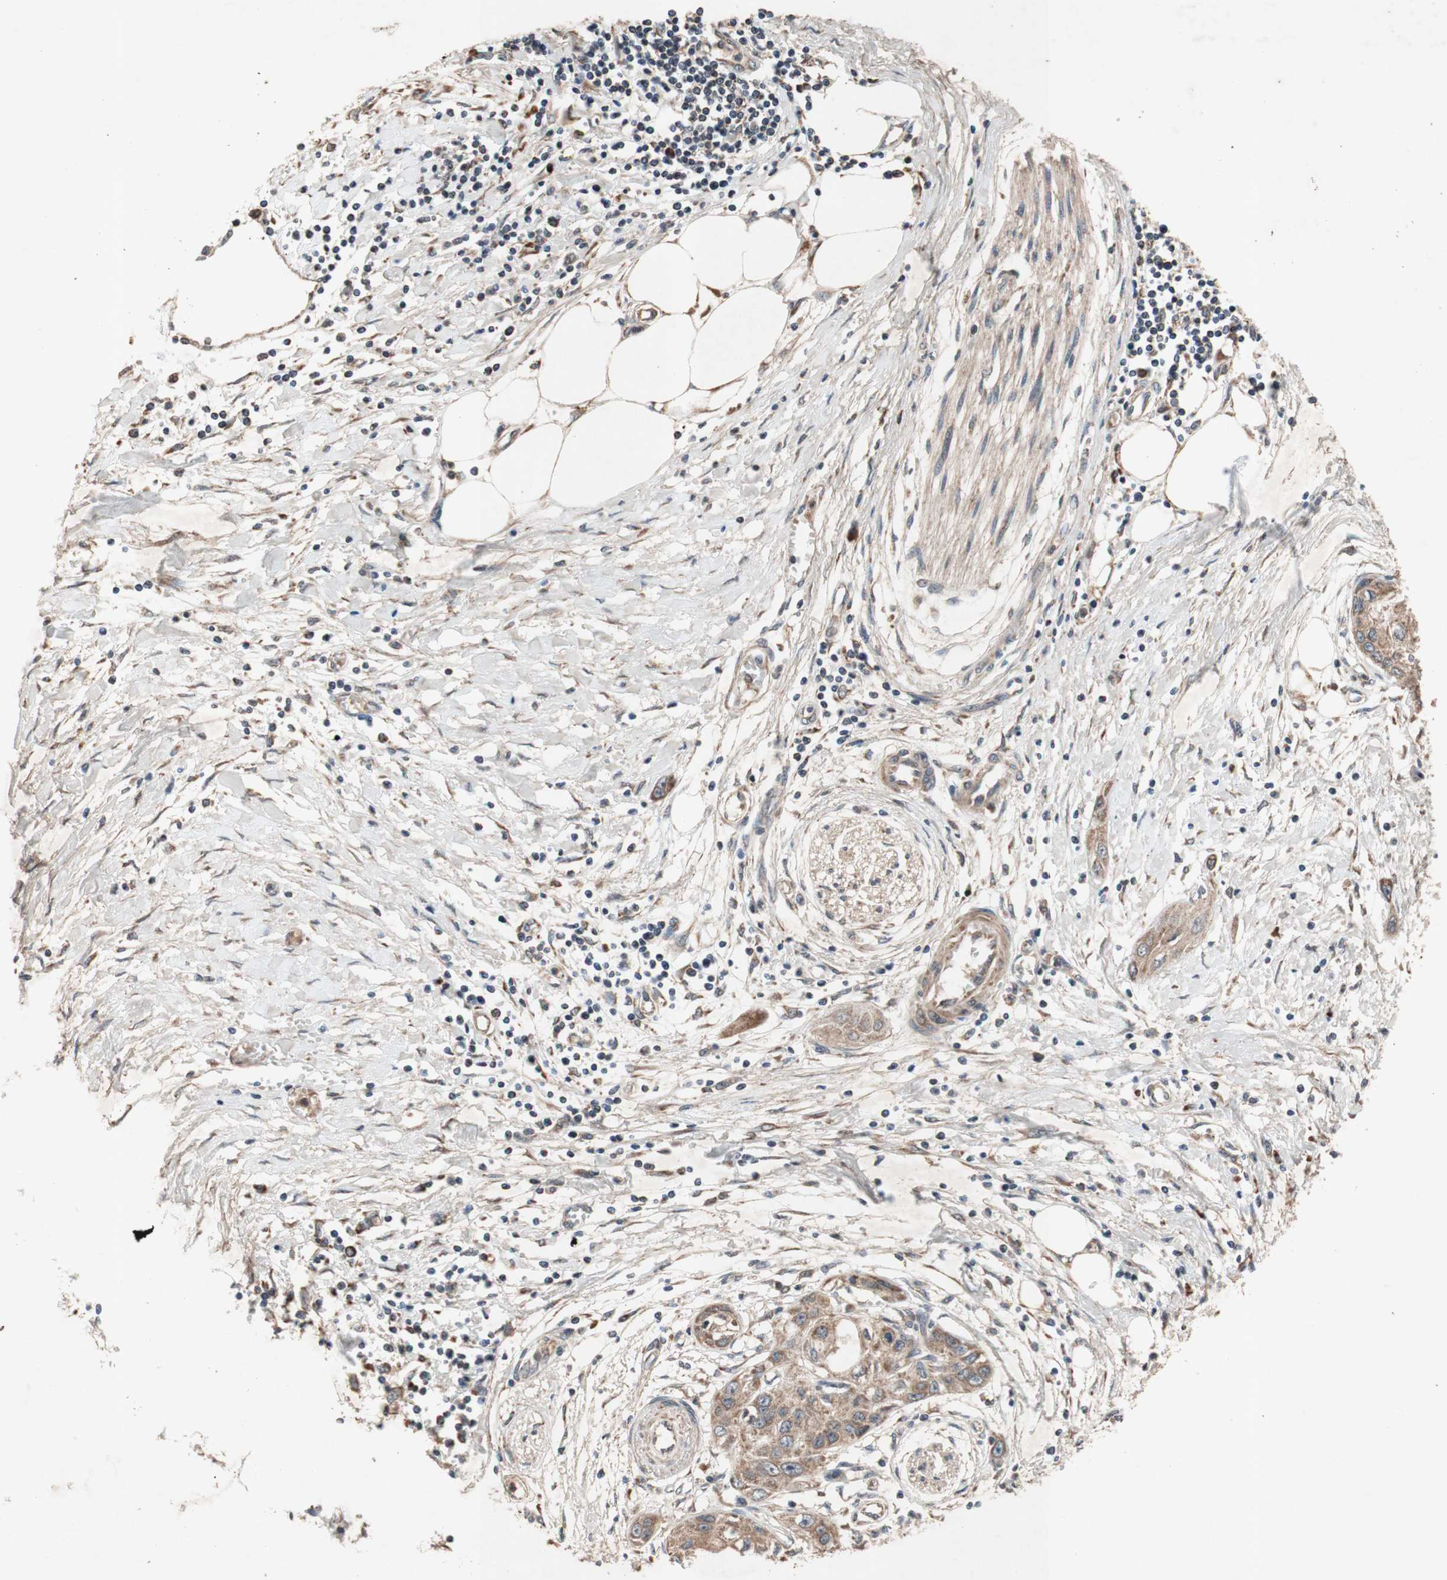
{"staining": {"intensity": "moderate", "quantity": ">75%", "location": "cytoplasmic/membranous"}, "tissue": "pancreatic cancer", "cell_type": "Tumor cells", "image_type": "cancer", "snomed": [{"axis": "morphology", "description": "Adenocarcinoma, NOS"}, {"axis": "topography", "description": "Pancreas"}], "caption": "A medium amount of moderate cytoplasmic/membranous staining is appreciated in approximately >75% of tumor cells in adenocarcinoma (pancreatic) tissue. (DAB IHC with brightfield microscopy, high magnification).", "gene": "DDOST", "patient": {"sex": "female", "age": 70}}